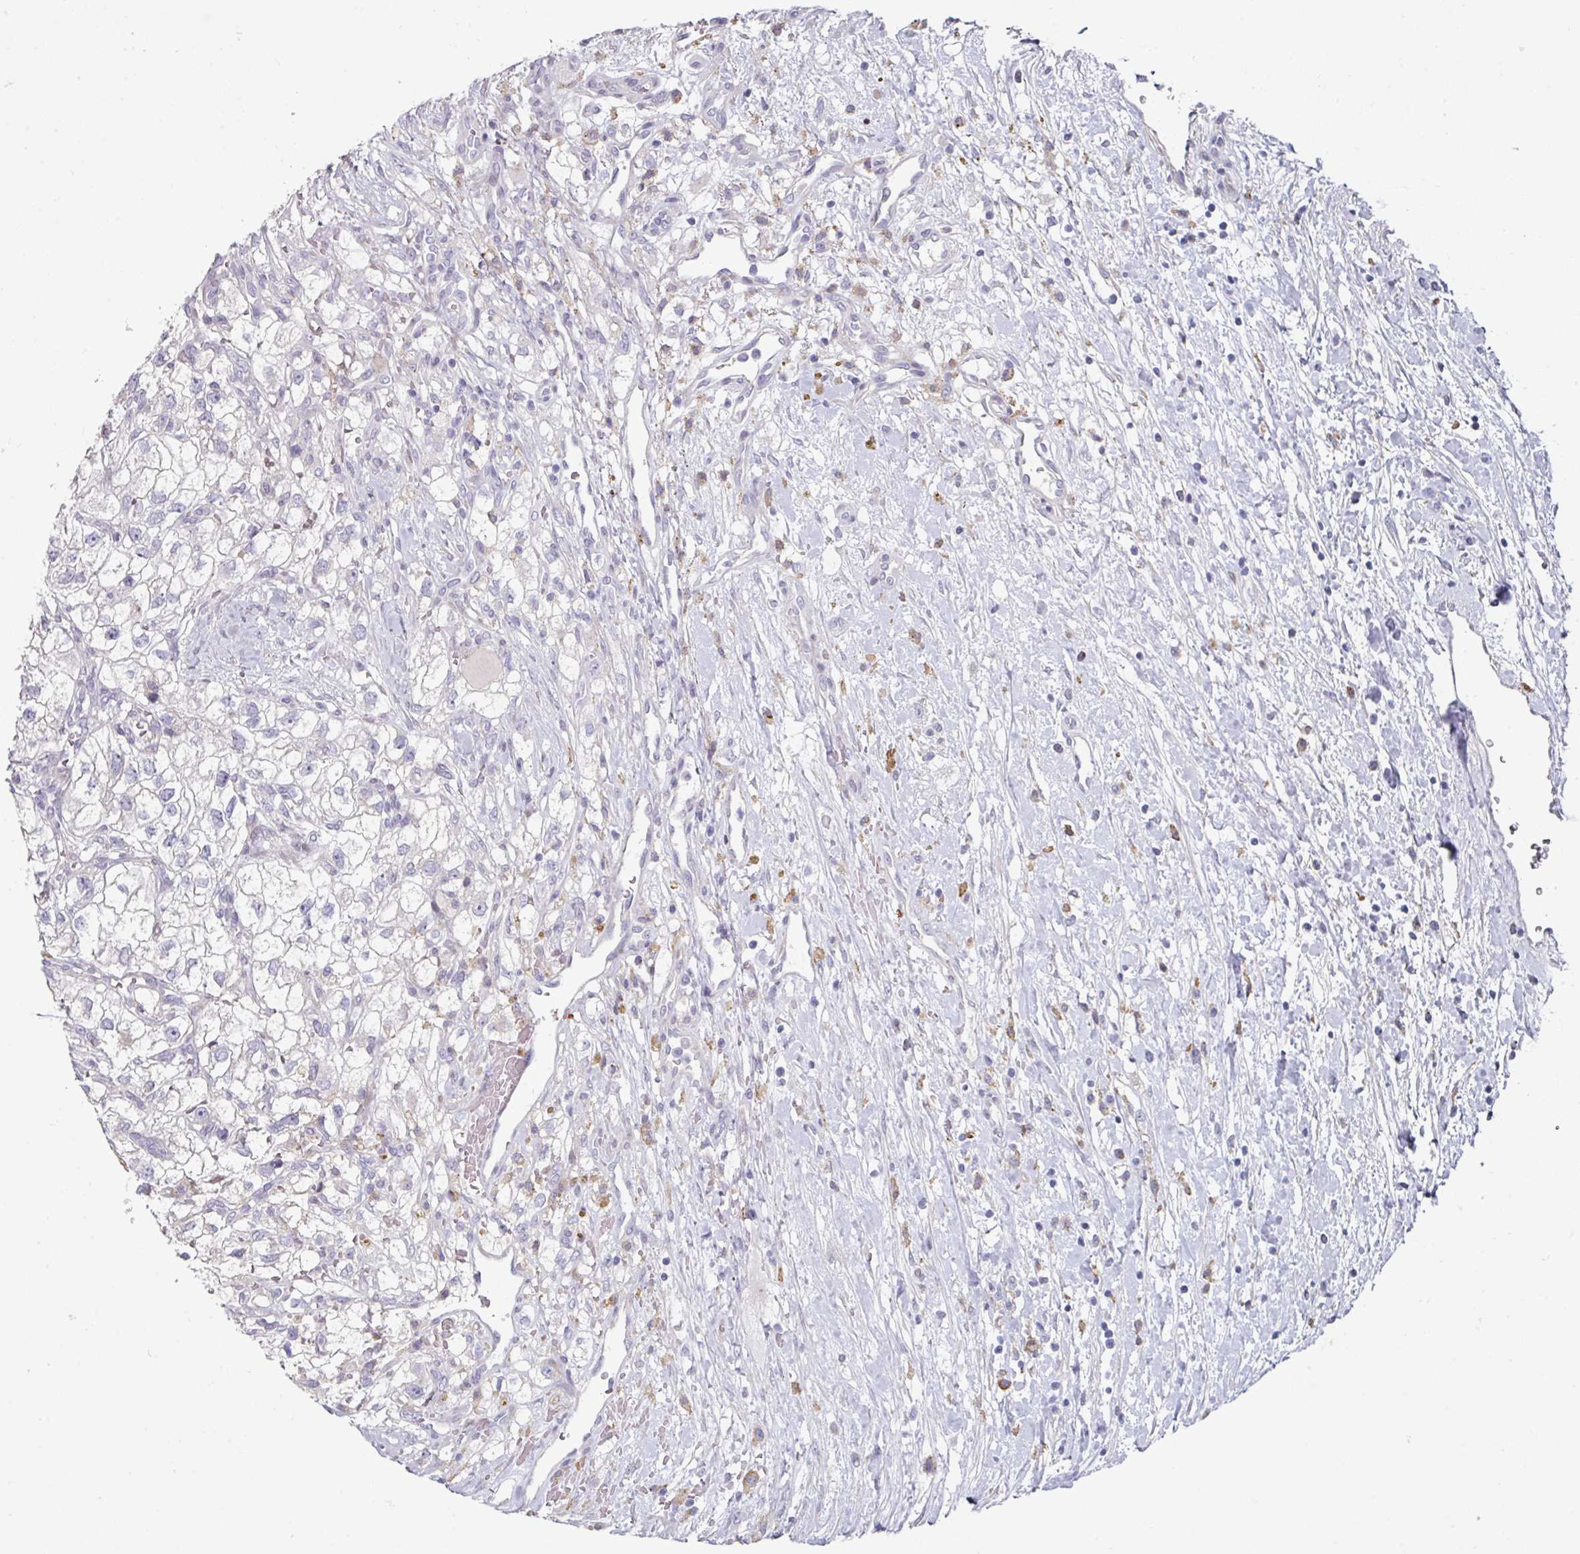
{"staining": {"intensity": "negative", "quantity": "none", "location": "none"}, "tissue": "renal cancer", "cell_type": "Tumor cells", "image_type": "cancer", "snomed": [{"axis": "morphology", "description": "Adenocarcinoma, NOS"}, {"axis": "topography", "description": "Kidney"}], "caption": "Tumor cells show no significant staining in renal cancer.", "gene": "WSB2", "patient": {"sex": "male", "age": 59}}